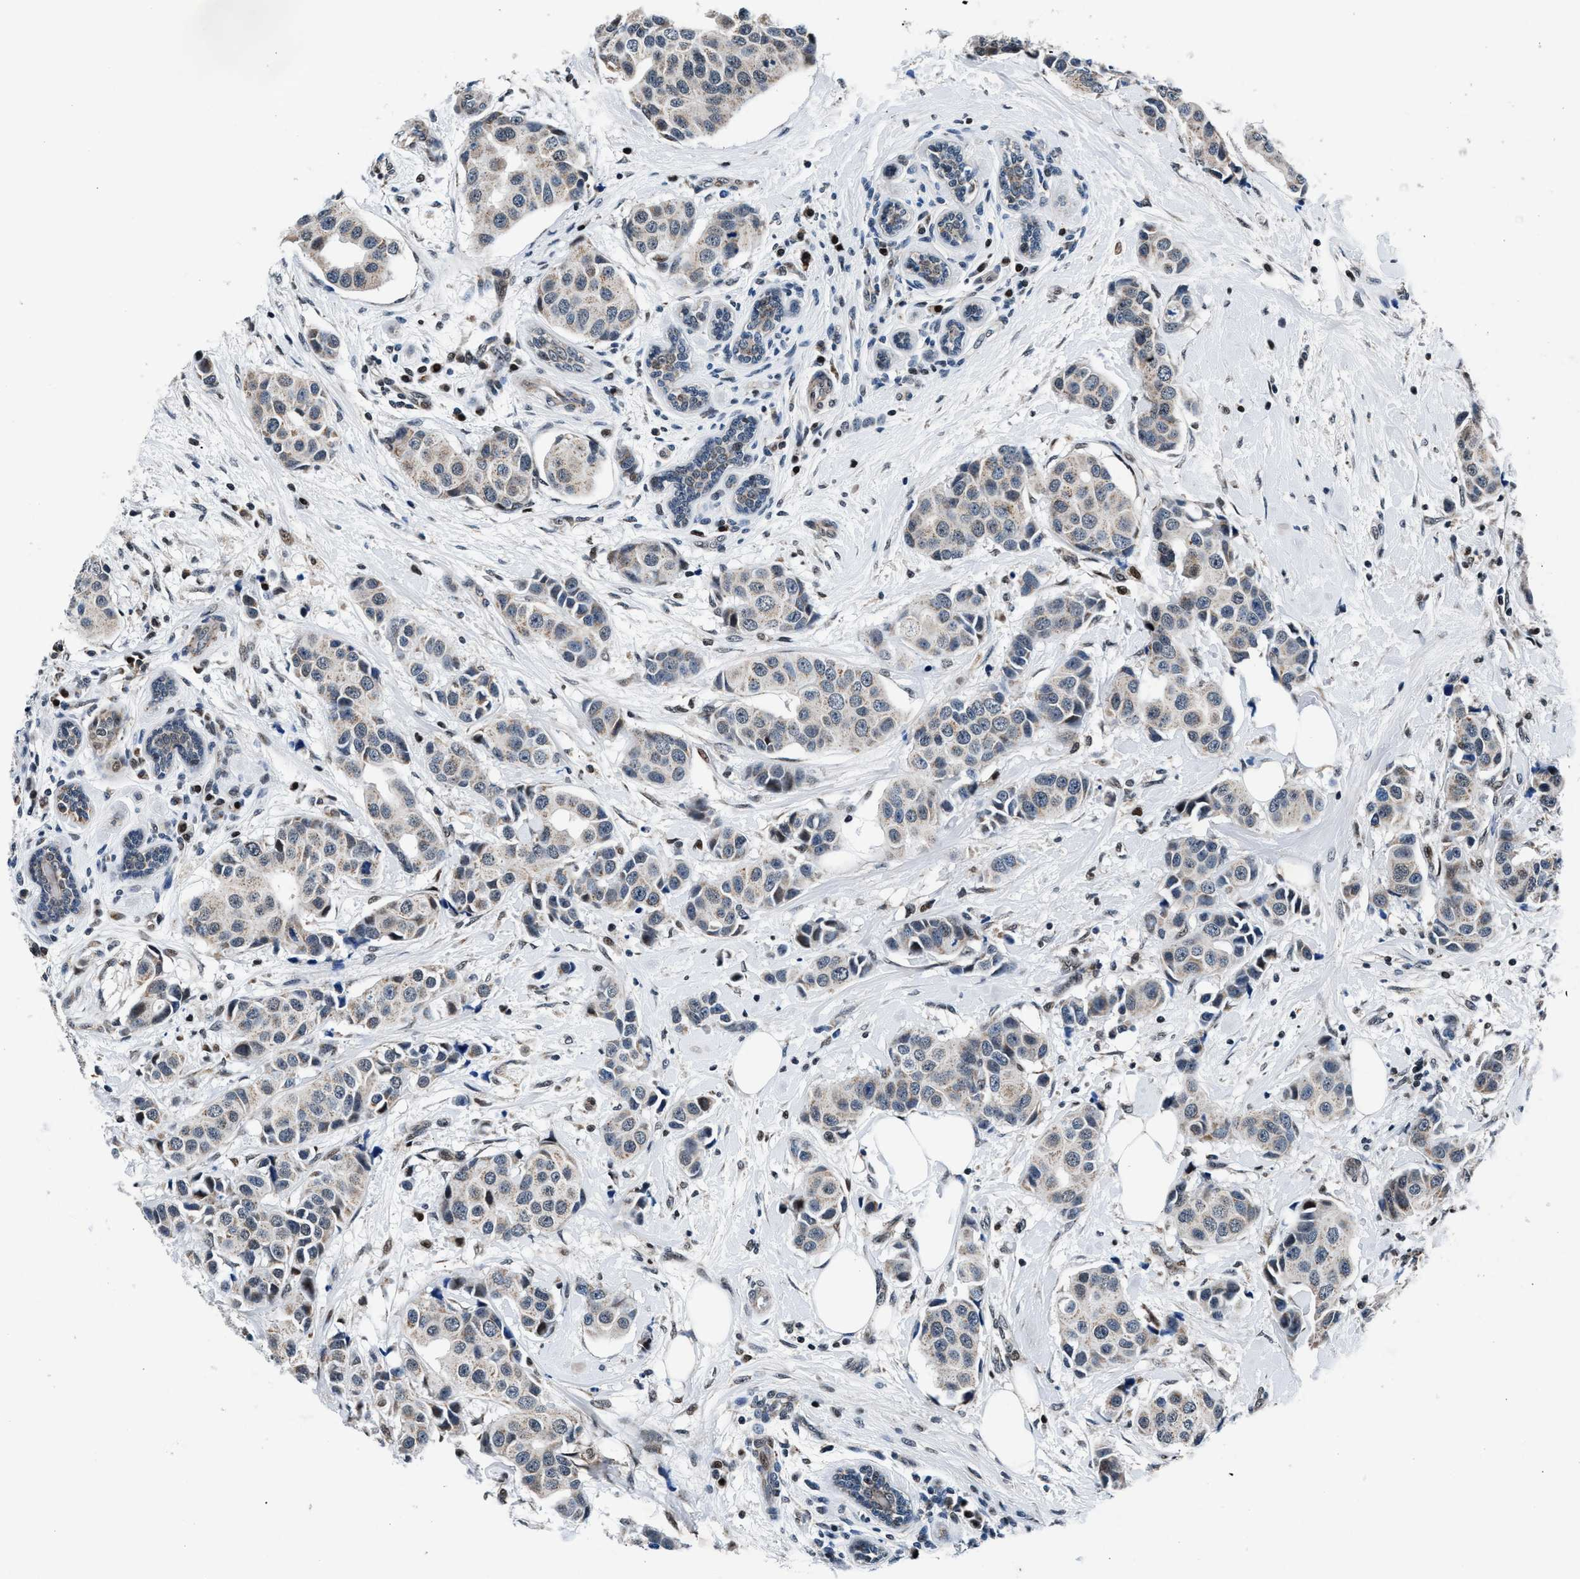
{"staining": {"intensity": "weak", "quantity": "<25%", "location": "cytoplasmic/membranous"}, "tissue": "breast cancer", "cell_type": "Tumor cells", "image_type": "cancer", "snomed": [{"axis": "morphology", "description": "Normal tissue, NOS"}, {"axis": "morphology", "description": "Duct carcinoma"}, {"axis": "topography", "description": "Breast"}], "caption": "Protein analysis of infiltrating ductal carcinoma (breast) reveals no significant positivity in tumor cells.", "gene": "PRRC2B", "patient": {"sex": "female", "age": 39}}